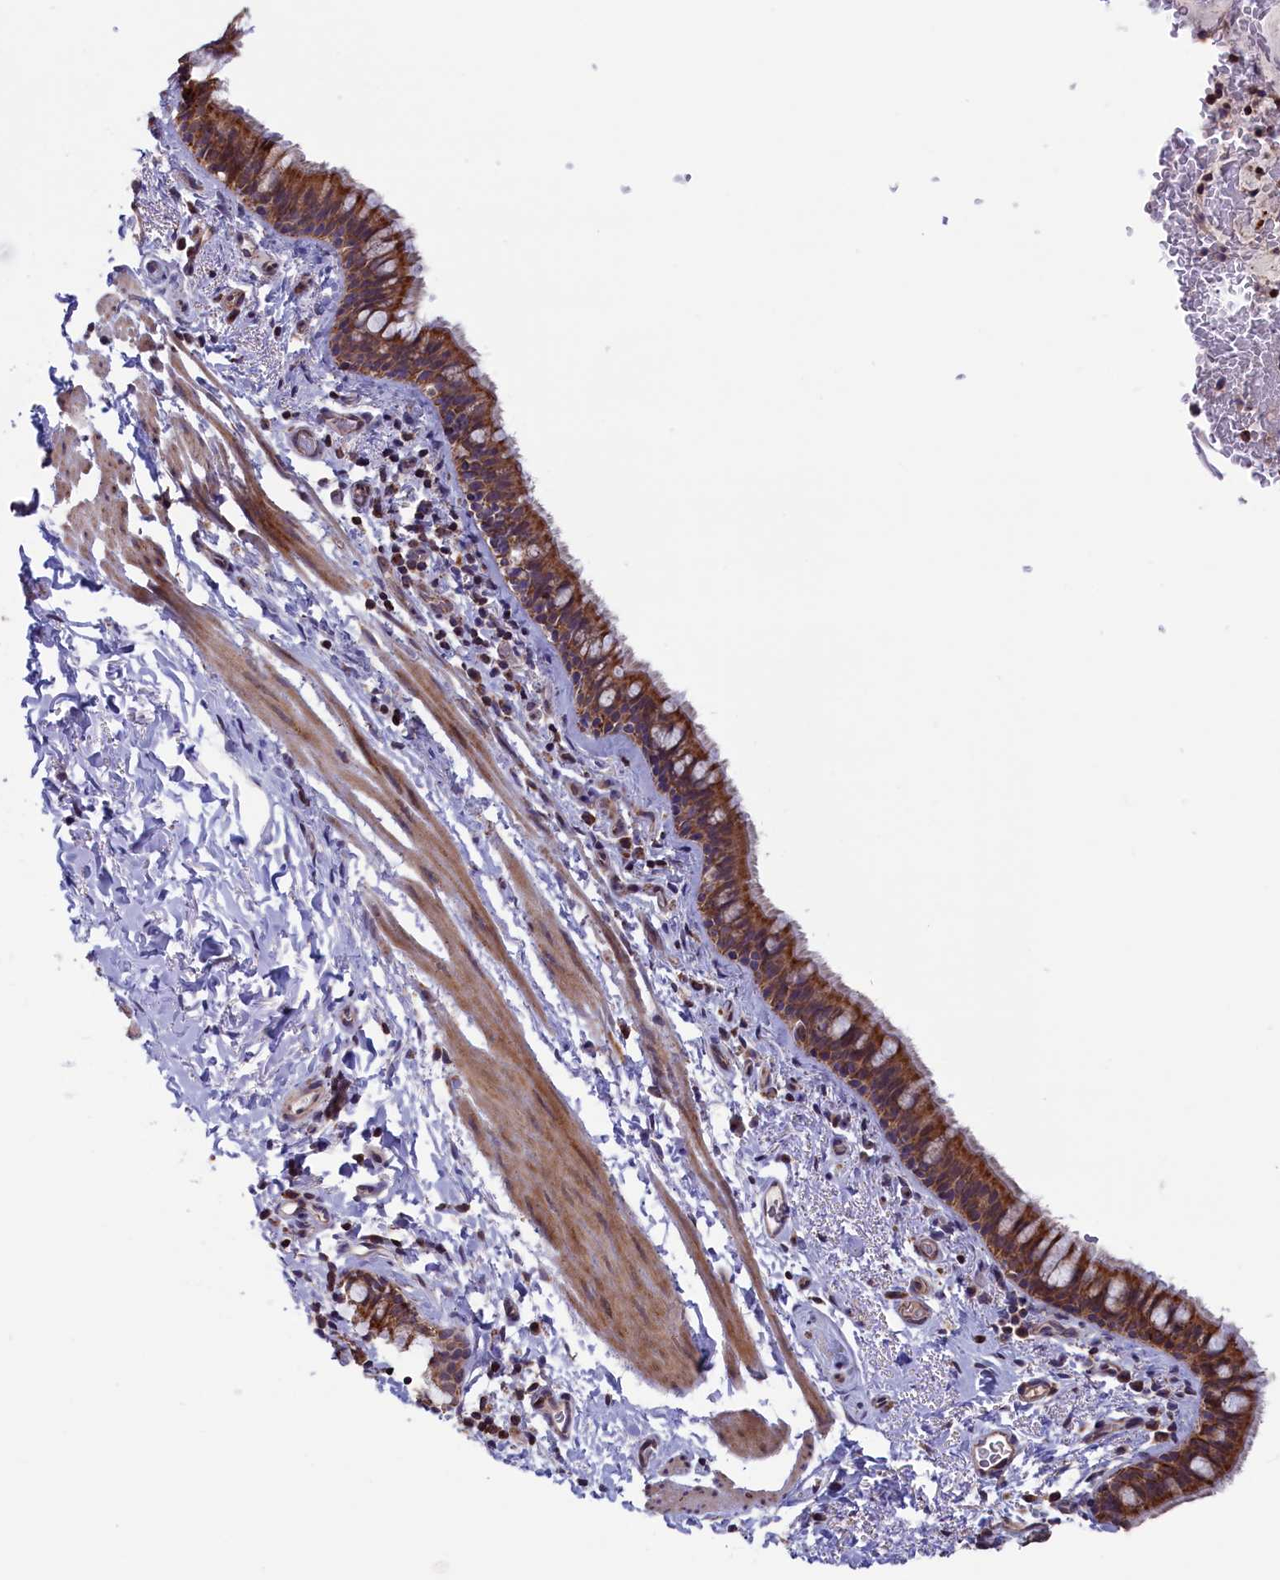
{"staining": {"intensity": "strong", "quantity": ">75%", "location": "cytoplasmic/membranous"}, "tissue": "bronchus", "cell_type": "Respiratory epithelial cells", "image_type": "normal", "snomed": [{"axis": "morphology", "description": "Normal tissue, NOS"}, {"axis": "topography", "description": "Cartilage tissue"}, {"axis": "topography", "description": "Bronchus"}], "caption": "Benign bronchus displays strong cytoplasmic/membranous expression in about >75% of respiratory epithelial cells, visualized by immunohistochemistry.", "gene": "TIMM44", "patient": {"sex": "female", "age": 36}}